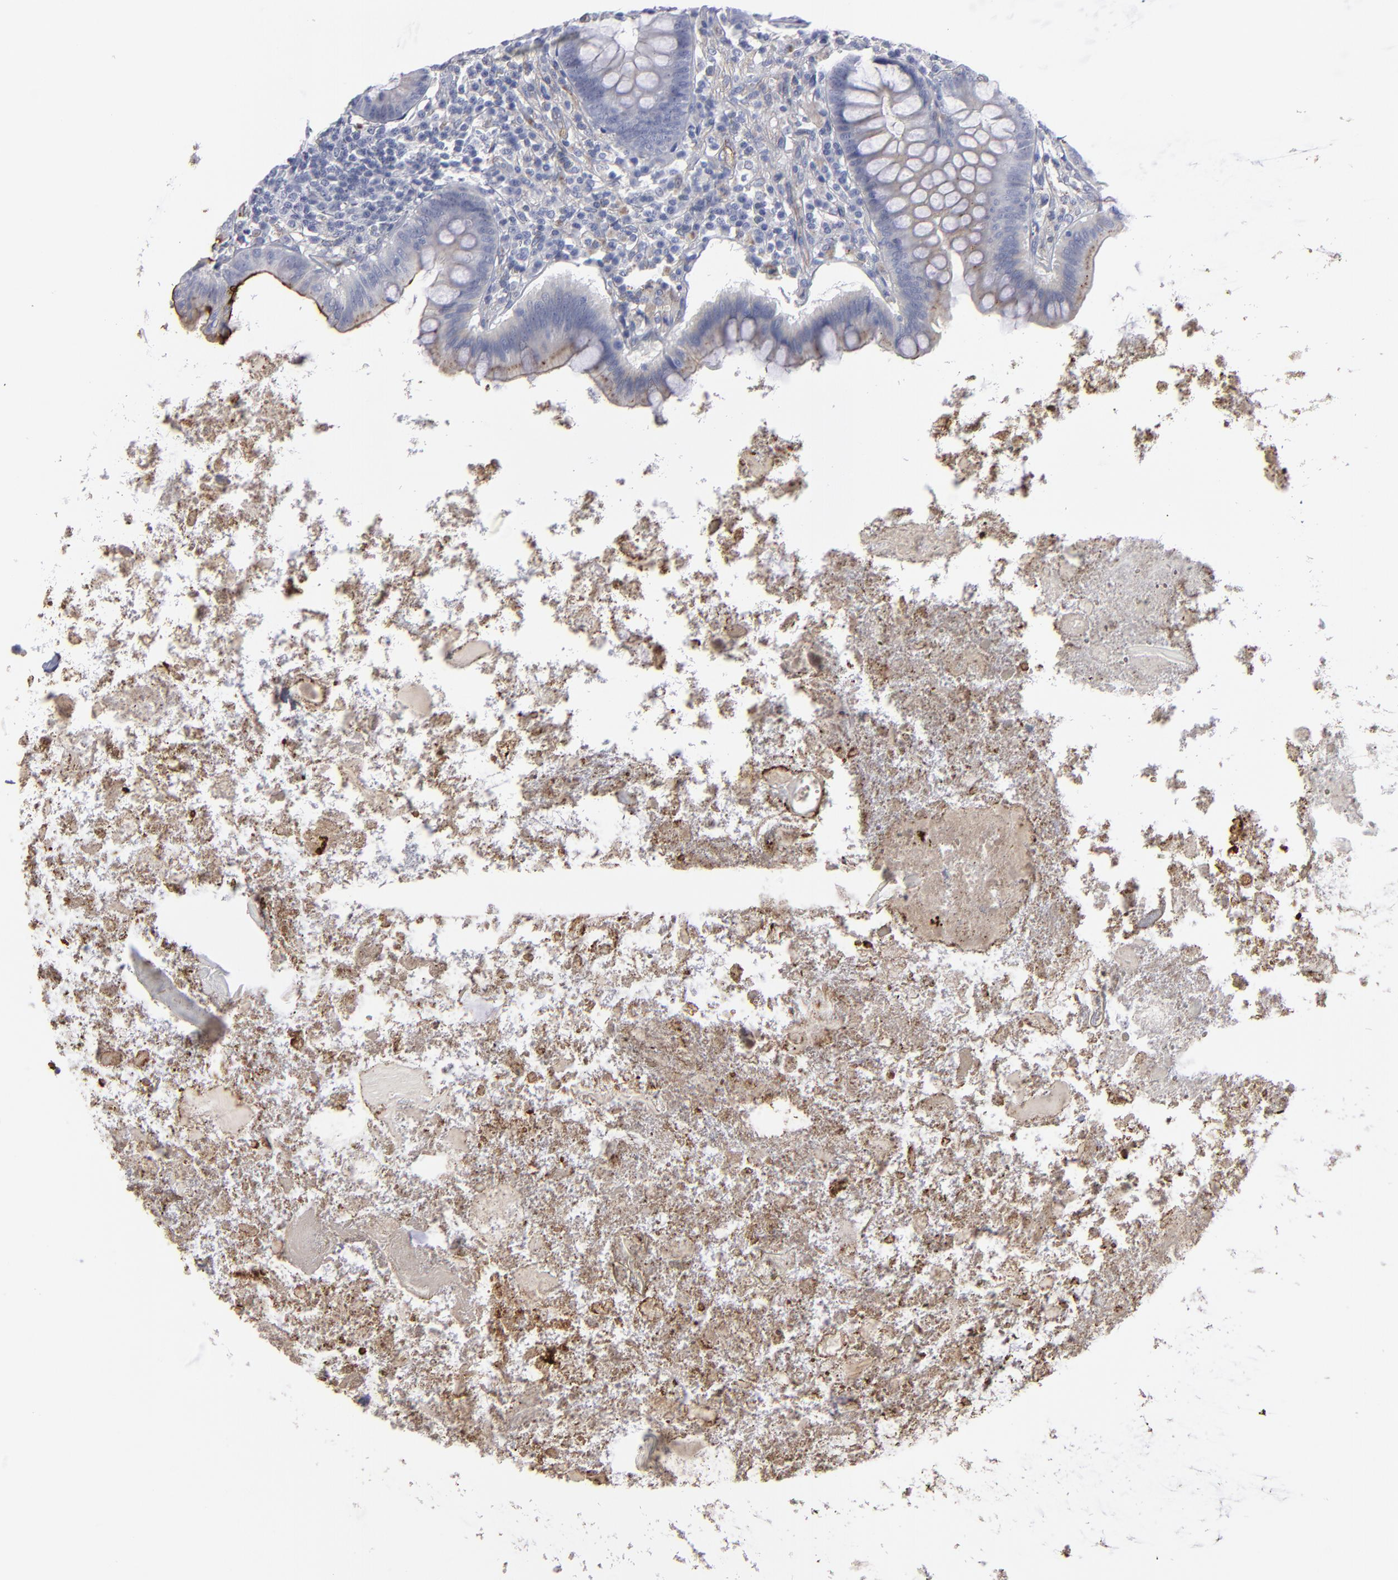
{"staining": {"intensity": "negative", "quantity": "none", "location": "none"}, "tissue": "appendix", "cell_type": "Glandular cells", "image_type": "normal", "snomed": [{"axis": "morphology", "description": "Normal tissue, NOS"}, {"axis": "topography", "description": "Appendix"}], "caption": "A high-resolution histopathology image shows immunohistochemistry (IHC) staining of benign appendix, which shows no significant expression in glandular cells. Brightfield microscopy of immunohistochemistry stained with DAB (3,3'-diaminobenzidine) (brown) and hematoxylin (blue), captured at high magnification.", "gene": "TM4SF1", "patient": {"sex": "female", "age": 82}}